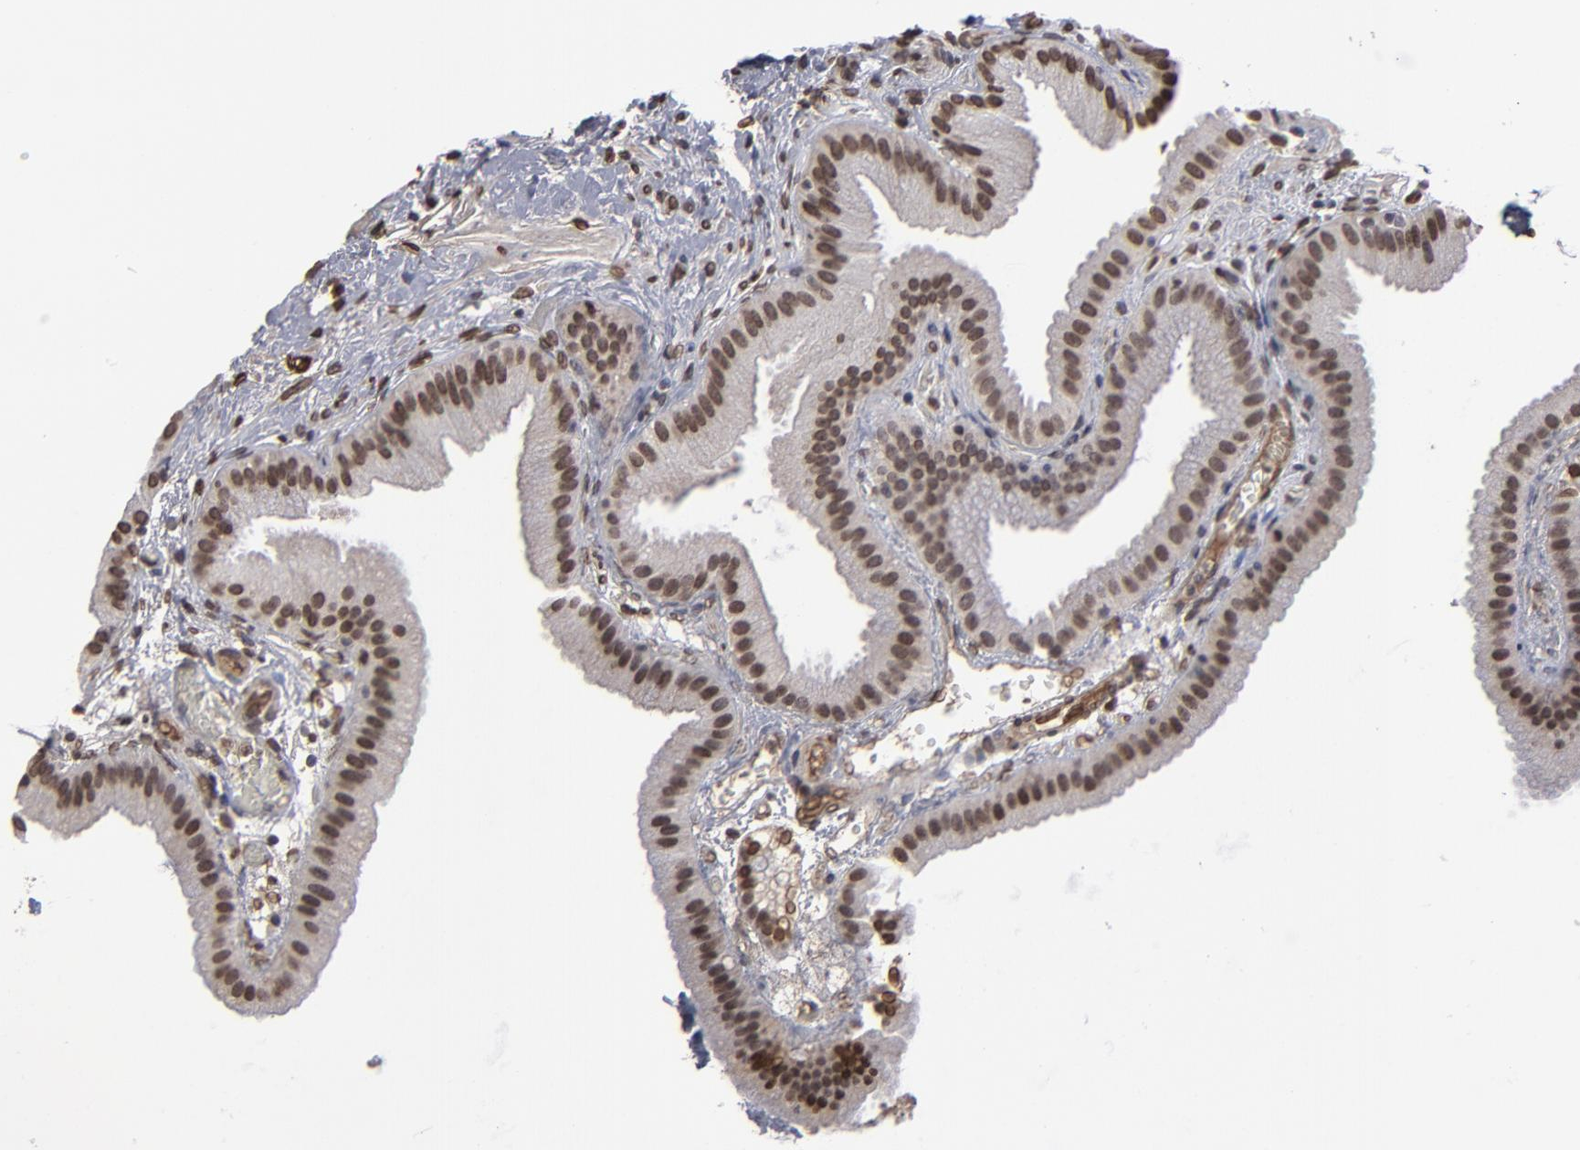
{"staining": {"intensity": "moderate", "quantity": ">75%", "location": "nuclear"}, "tissue": "gallbladder", "cell_type": "Glandular cells", "image_type": "normal", "snomed": [{"axis": "morphology", "description": "Normal tissue, NOS"}, {"axis": "topography", "description": "Gallbladder"}], "caption": "High-power microscopy captured an IHC micrograph of unremarkable gallbladder, revealing moderate nuclear expression in approximately >75% of glandular cells. The protein is shown in brown color, while the nuclei are stained blue.", "gene": "BAZ1A", "patient": {"sex": "female", "age": 63}}